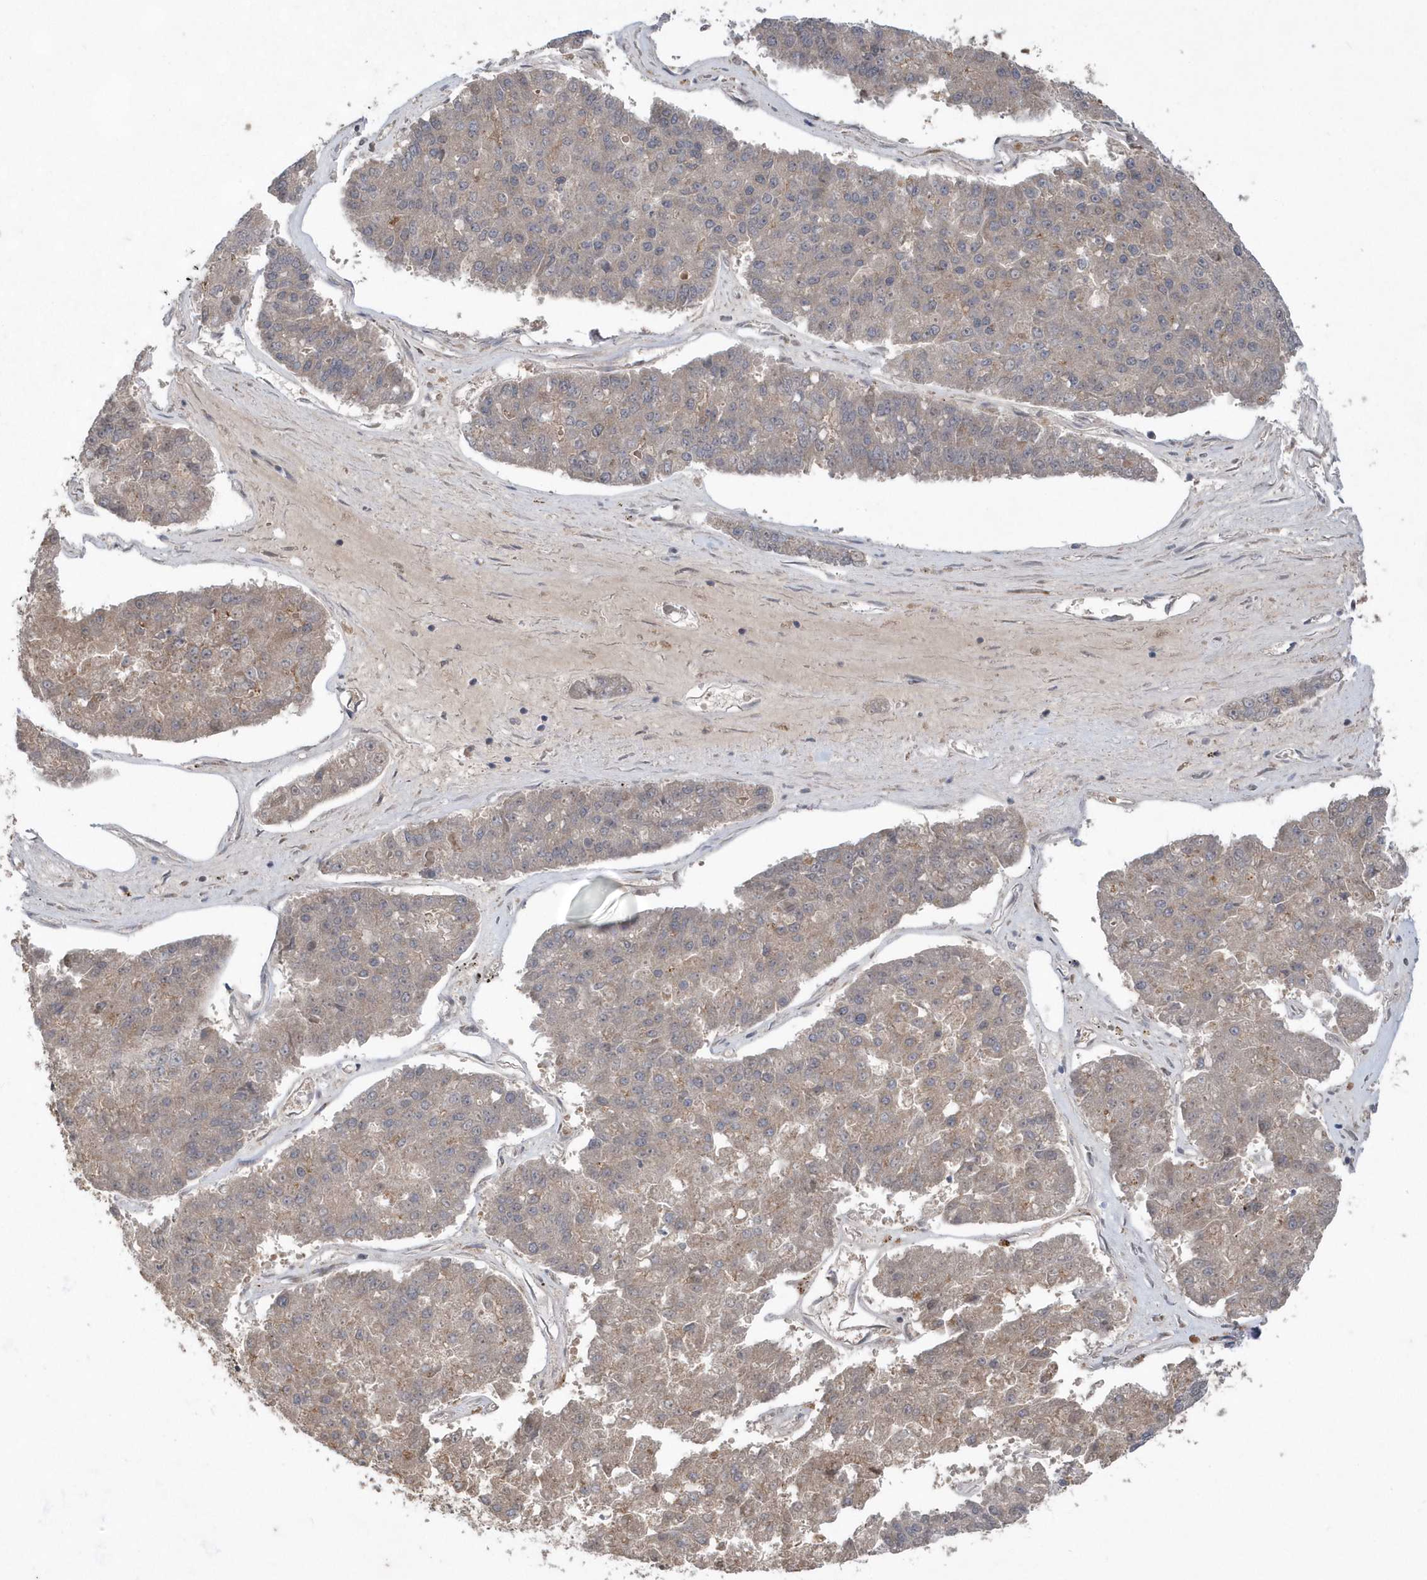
{"staining": {"intensity": "weak", "quantity": "25%-75%", "location": "cytoplasmic/membranous"}, "tissue": "pancreatic cancer", "cell_type": "Tumor cells", "image_type": "cancer", "snomed": [{"axis": "morphology", "description": "Adenocarcinoma, NOS"}, {"axis": "topography", "description": "Pancreas"}], "caption": "A low amount of weak cytoplasmic/membranous expression is seen in about 25%-75% of tumor cells in adenocarcinoma (pancreatic) tissue.", "gene": "HMGCS1", "patient": {"sex": "male", "age": 50}}